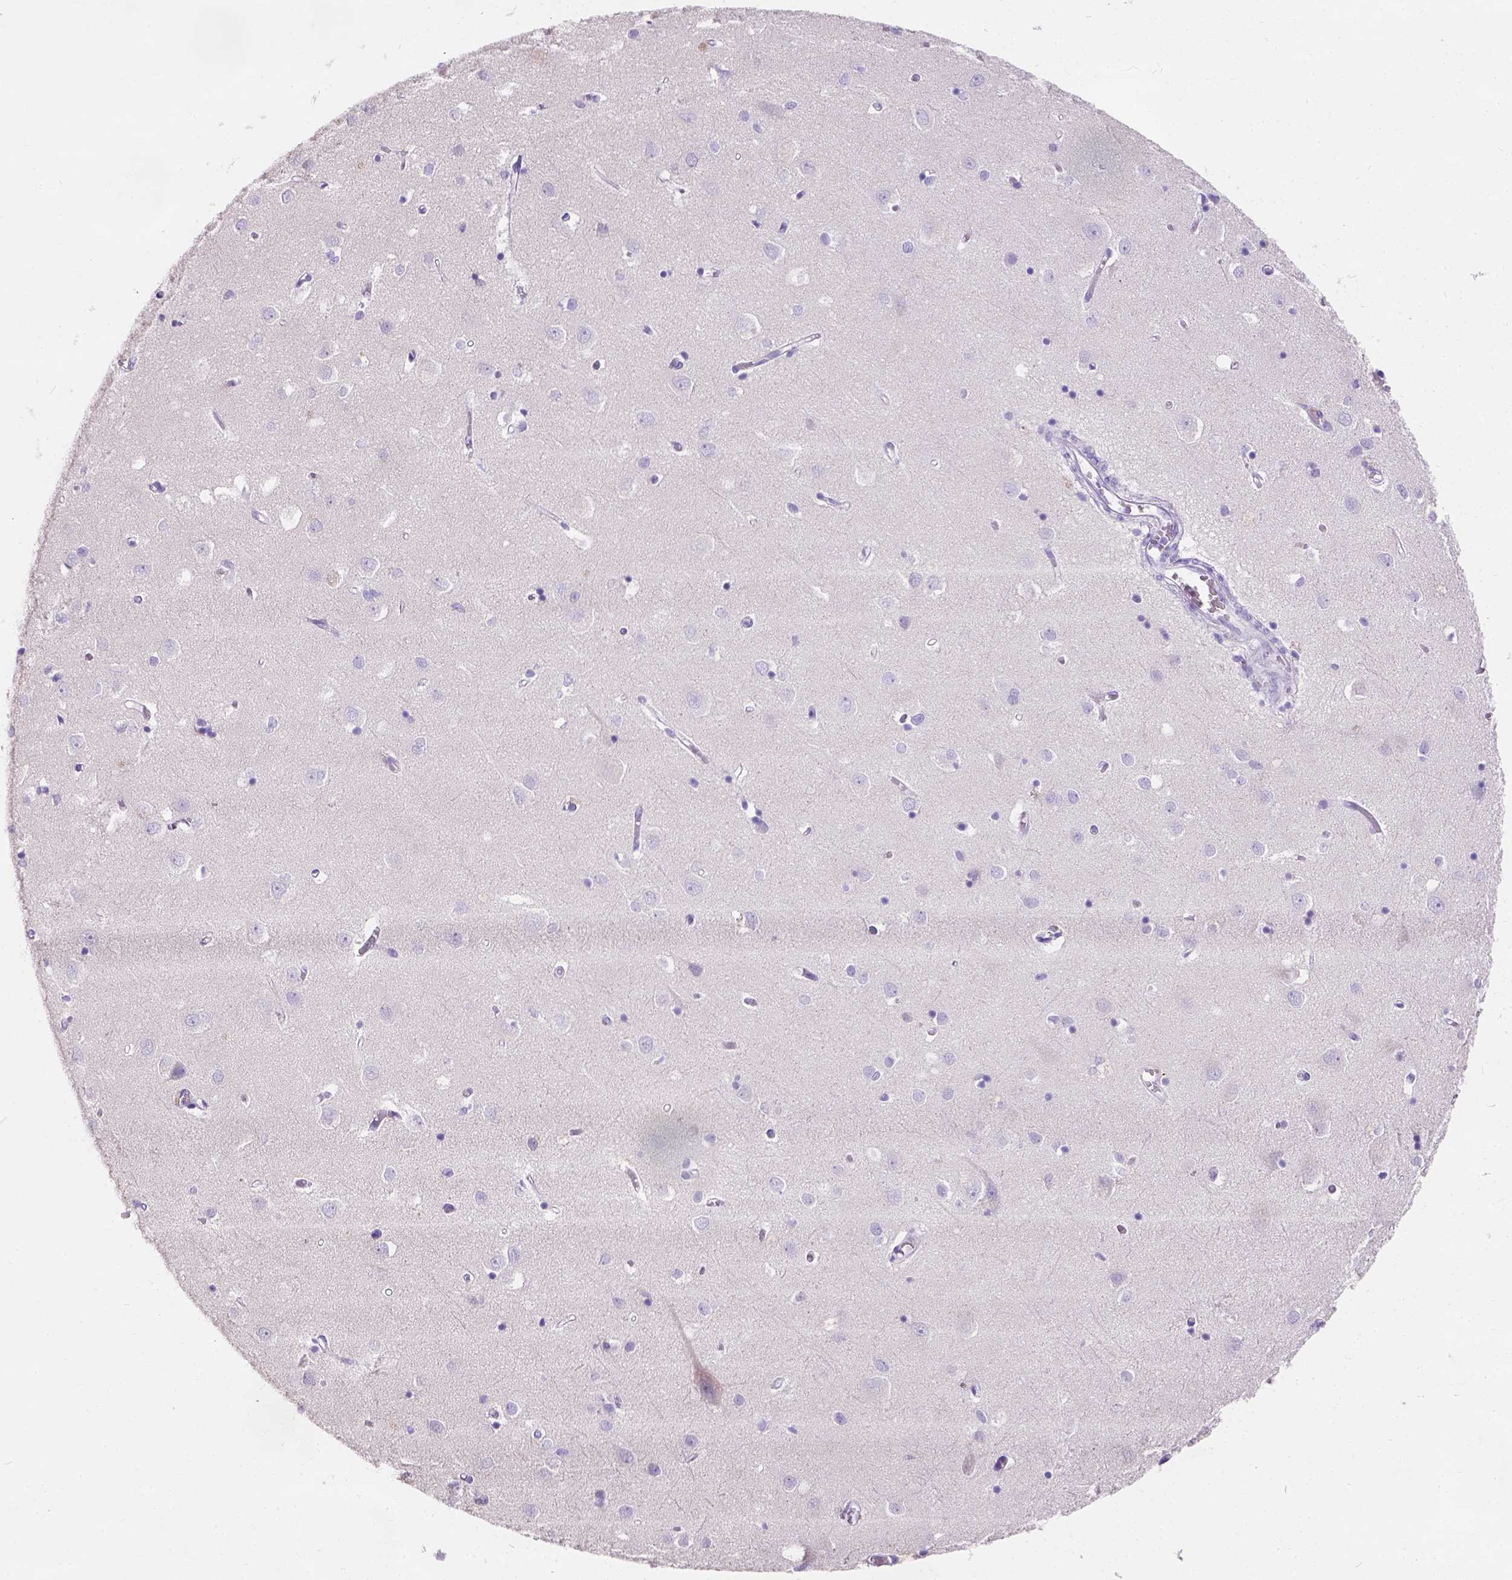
{"staining": {"intensity": "negative", "quantity": "none", "location": "none"}, "tissue": "cerebral cortex", "cell_type": "Endothelial cells", "image_type": "normal", "snomed": [{"axis": "morphology", "description": "Normal tissue, NOS"}, {"axis": "topography", "description": "Cerebral cortex"}], "caption": "This photomicrograph is of normal cerebral cortex stained with immunohistochemistry to label a protein in brown with the nuclei are counter-stained blue. There is no positivity in endothelial cells.", "gene": "PHF7", "patient": {"sex": "male", "age": 70}}